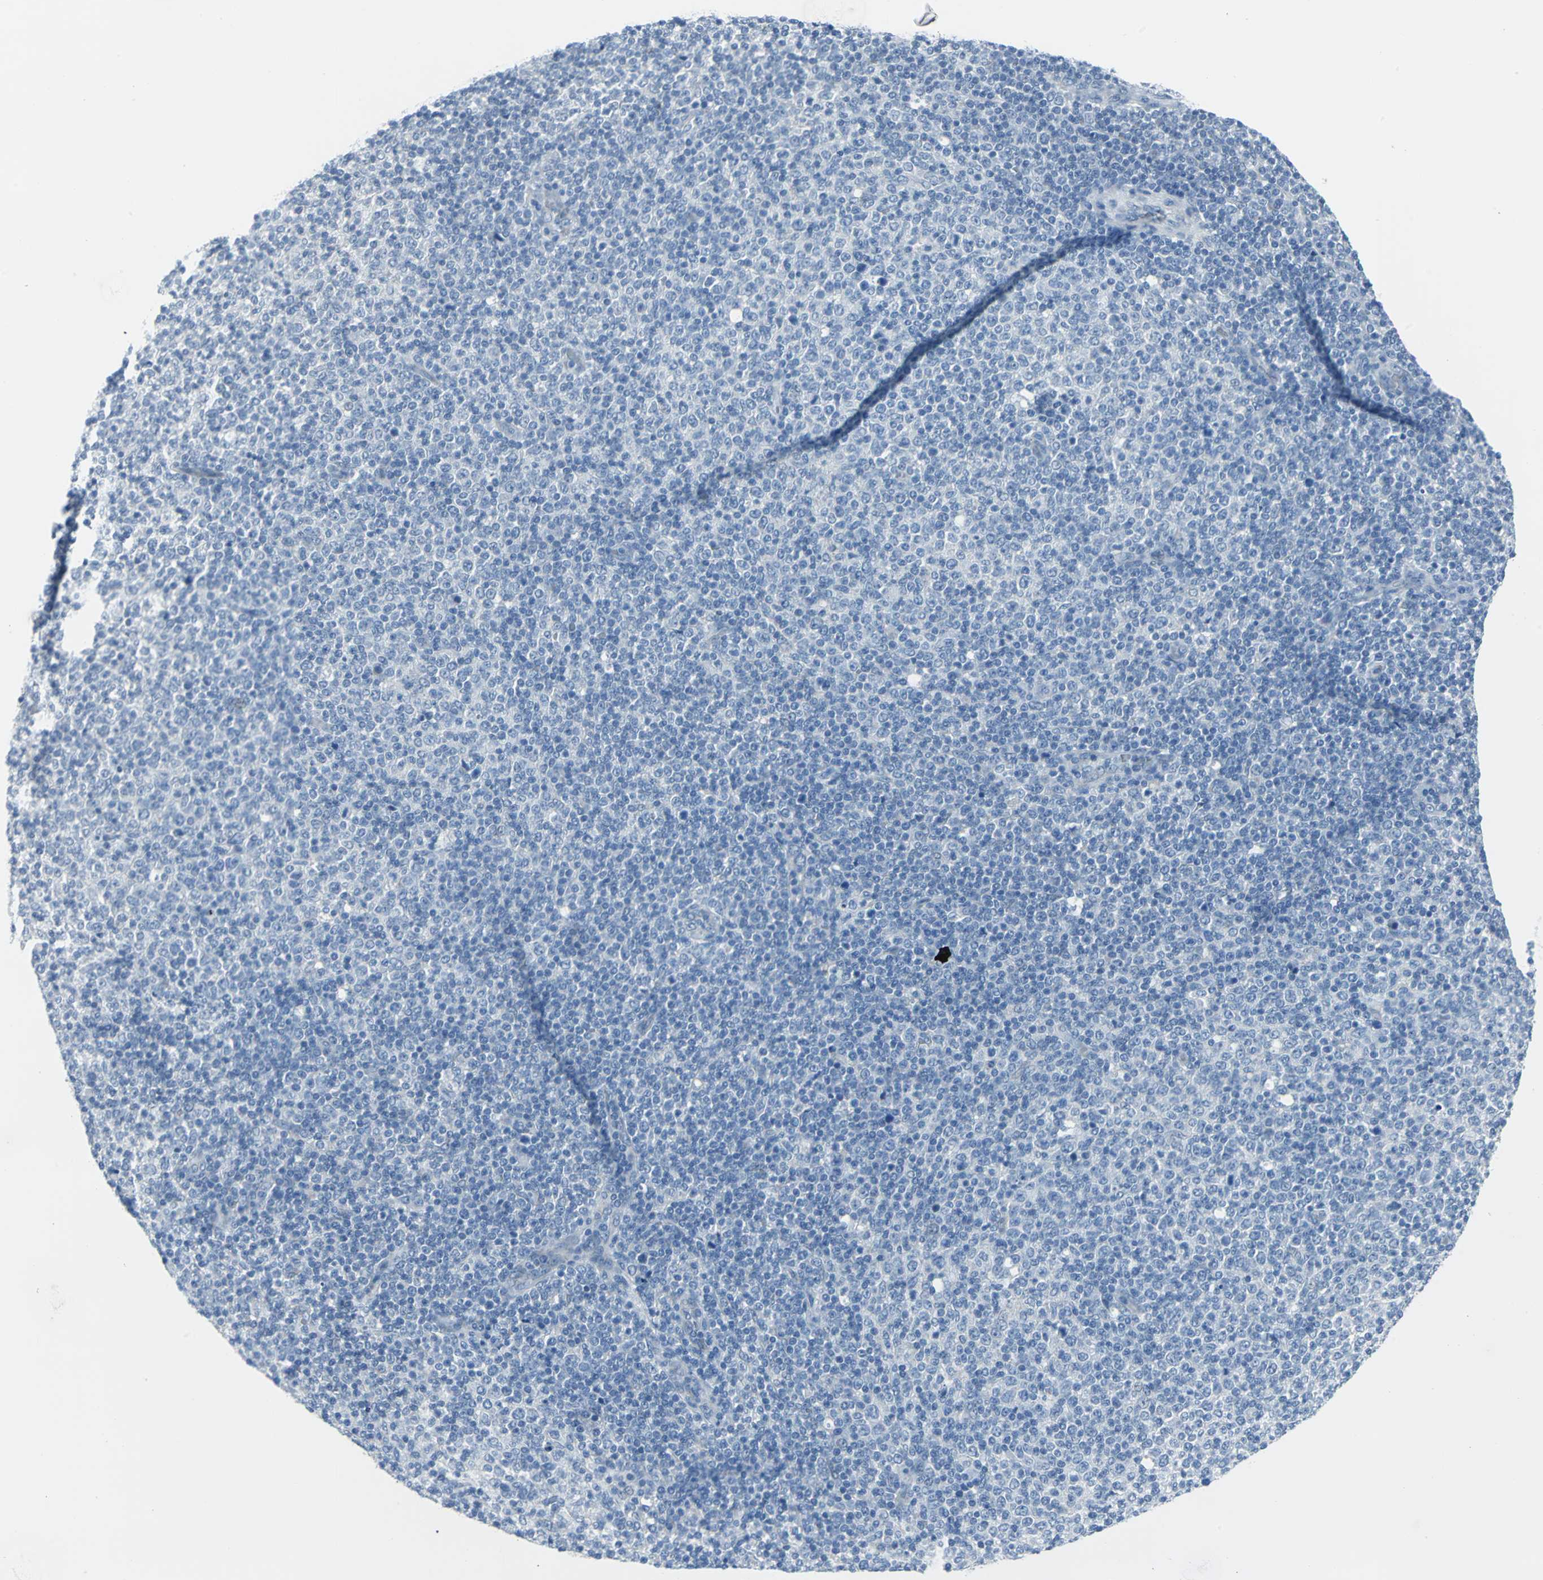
{"staining": {"intensity": "negative", "quantity": "none", "location": "none"}, "tissue": "lymphoma", "cell_type": "Tumor cells", "image_type": "cancer", "snomed": [{"axis": "morphology", "description": "Malignant lymphoma, non-Hodgkin's type, Low grade"}, {"axis": "topography", "description": "Lymph node"}], "caption": "The image shows no staining of tumor cells in lymphoma.", "gene": "CYB5A", "patient": {"sex": "male", "age": 70}}